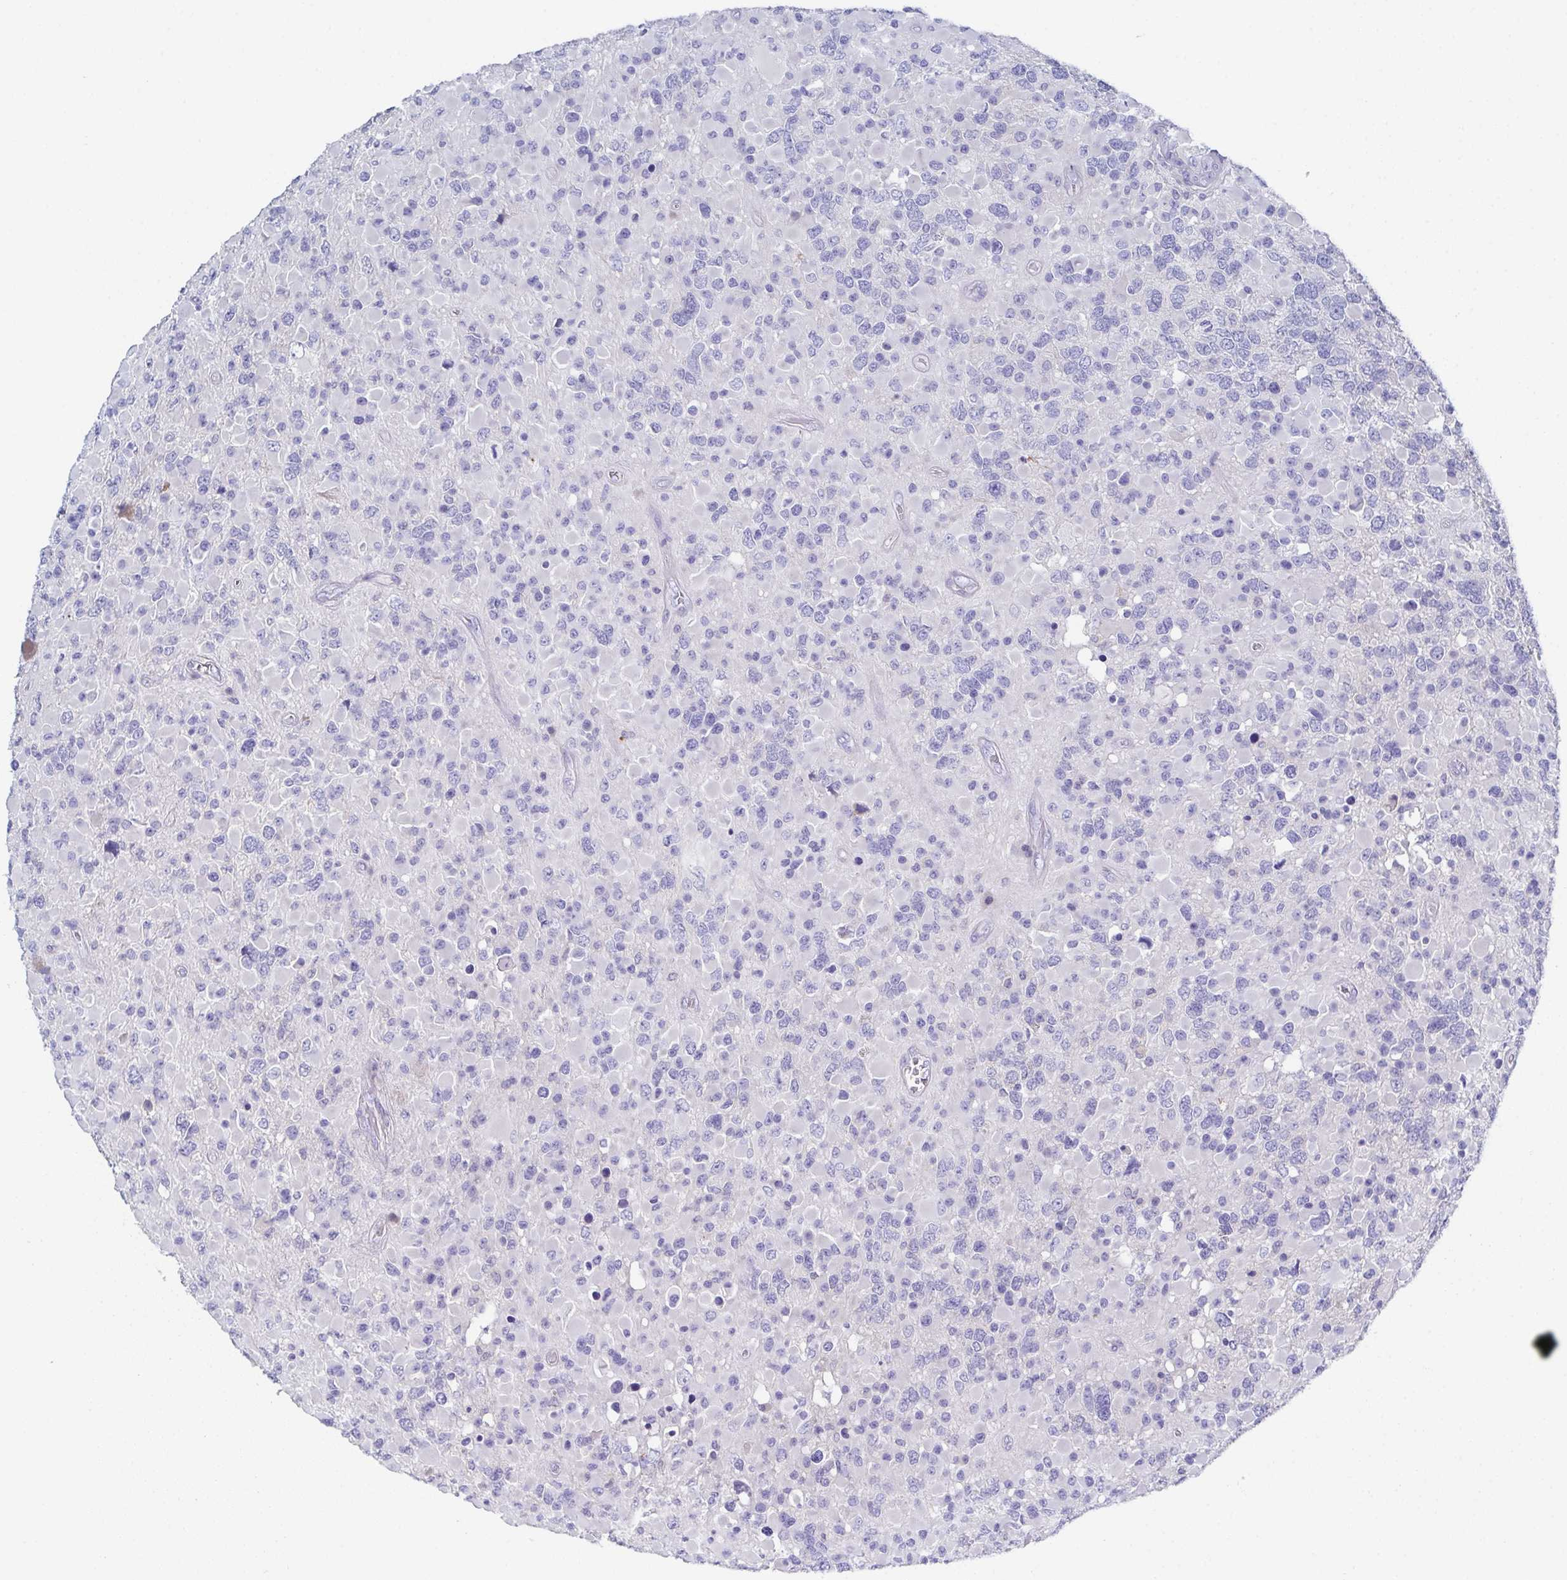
{"staining": {"intensity": "negative", "quantity": "none", "location": "none"}, "tissue": "glioma", "cell_type": "Tumor cells", "image_type": "cancer", "snomed": [{"axis": "morphology", "description": "Glioma, malignant, High grade"}, {"axis": "topography", "description": "Brain"}], "caption": "Immunohistochemistry image of neoplastic tissue: human malignant glioma (high-grade) stained with DAB exhibits no significant protein staining in tumor cells.", "gene": "SSC4D", "patient": {"sex": "female", "age": 40}}